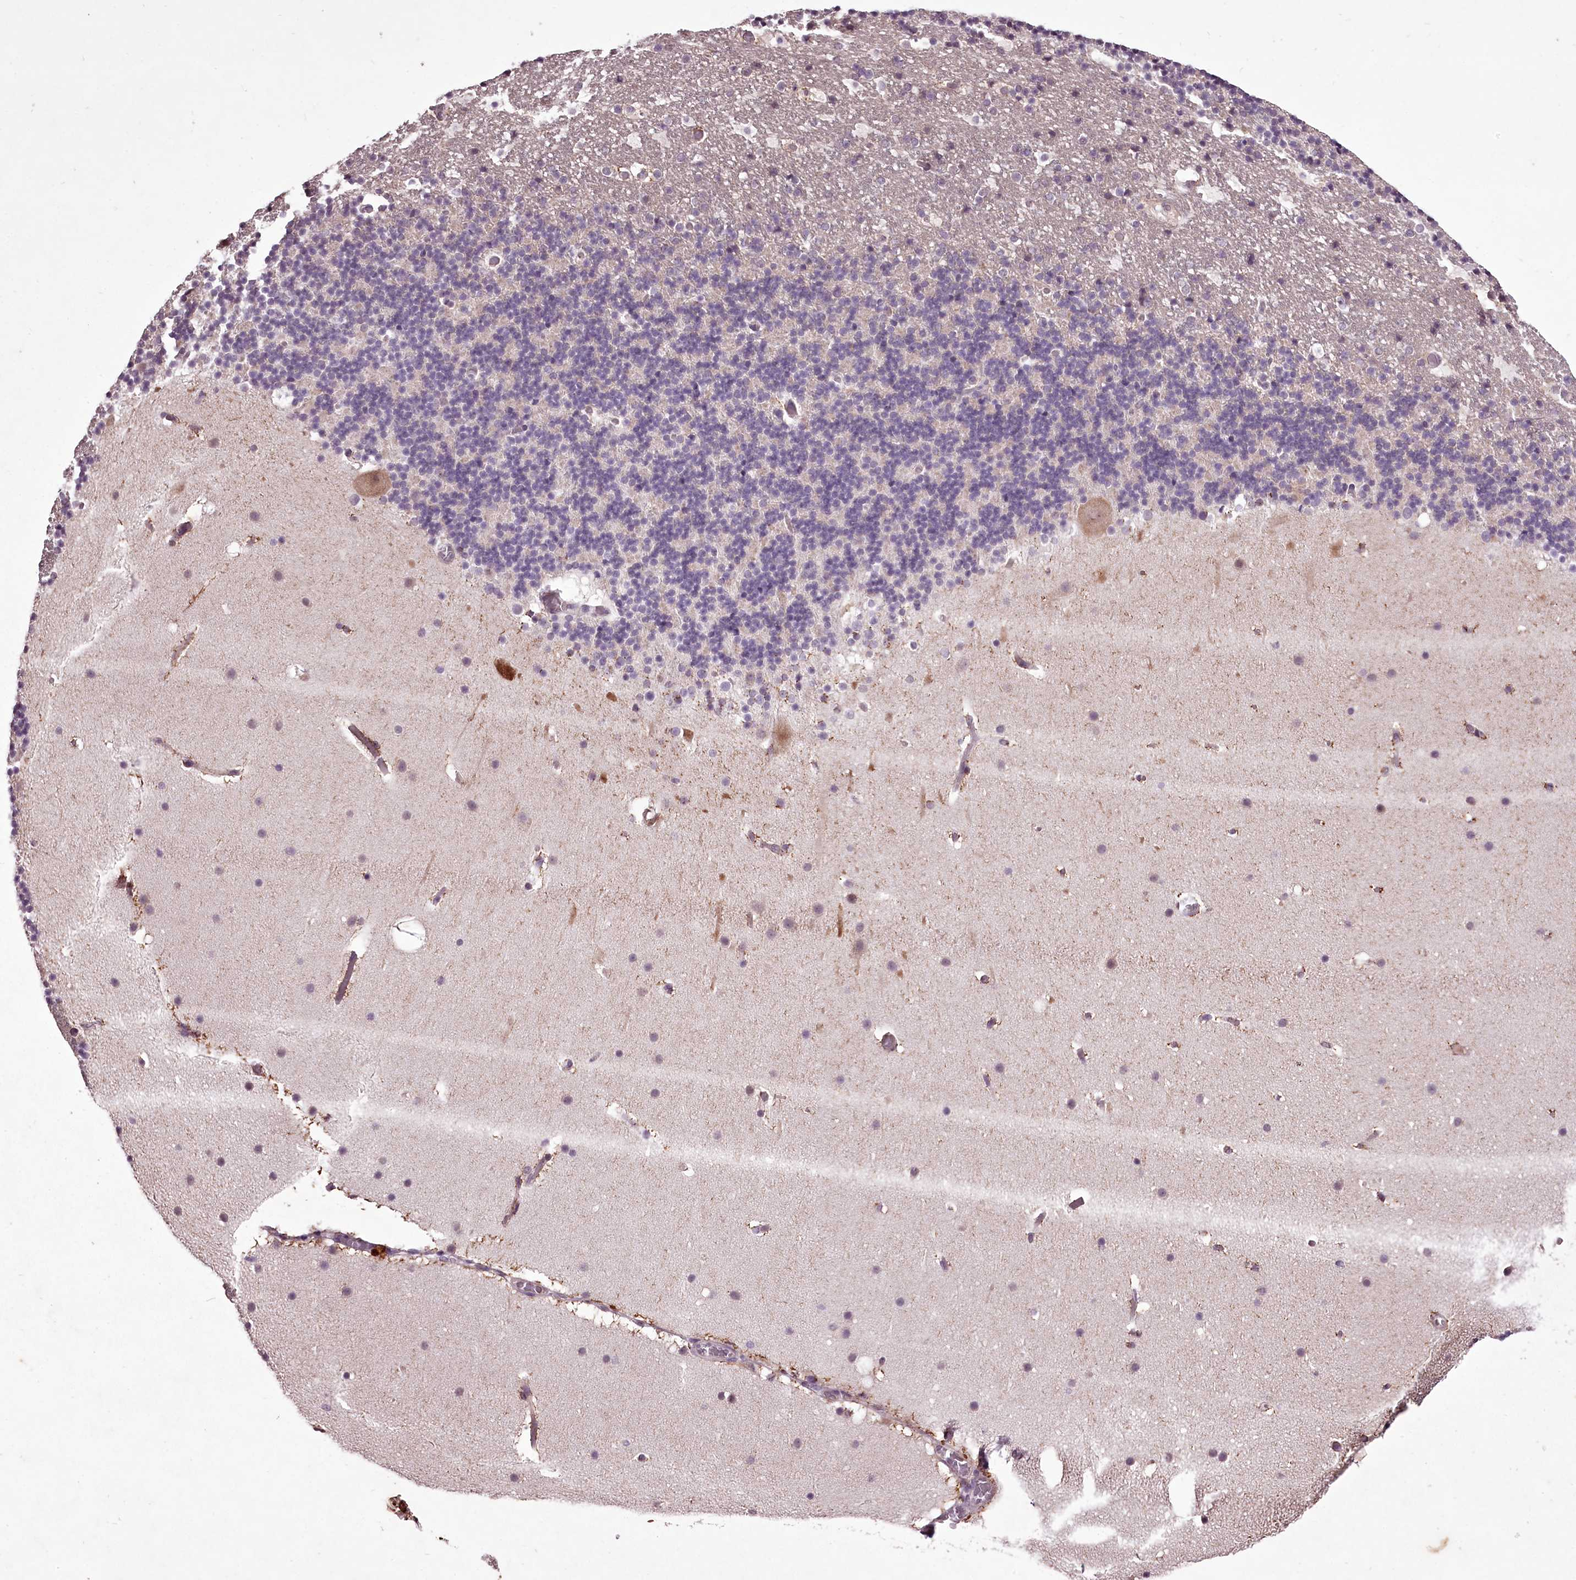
{"staining": {"intensity": "negative", "quantity": "none", "location": "none"}, "tissue": "cerebellum", "cell_type": "Cells in granular layer", "image_type": "normal", "snomed": [{"axis": "morphology", "description": "Normal tissue, NOS"}, {"axis": "topography", "description": "Cerebellum"}], "caption": "Immunohistochemistry (IHC) photomicrograph of normal human cerebellum stained for a protein (brown), which shows no staining in cells in granular layer.", "gene": "C1orf56", "patient": {"sex": "male", "age": 57}}